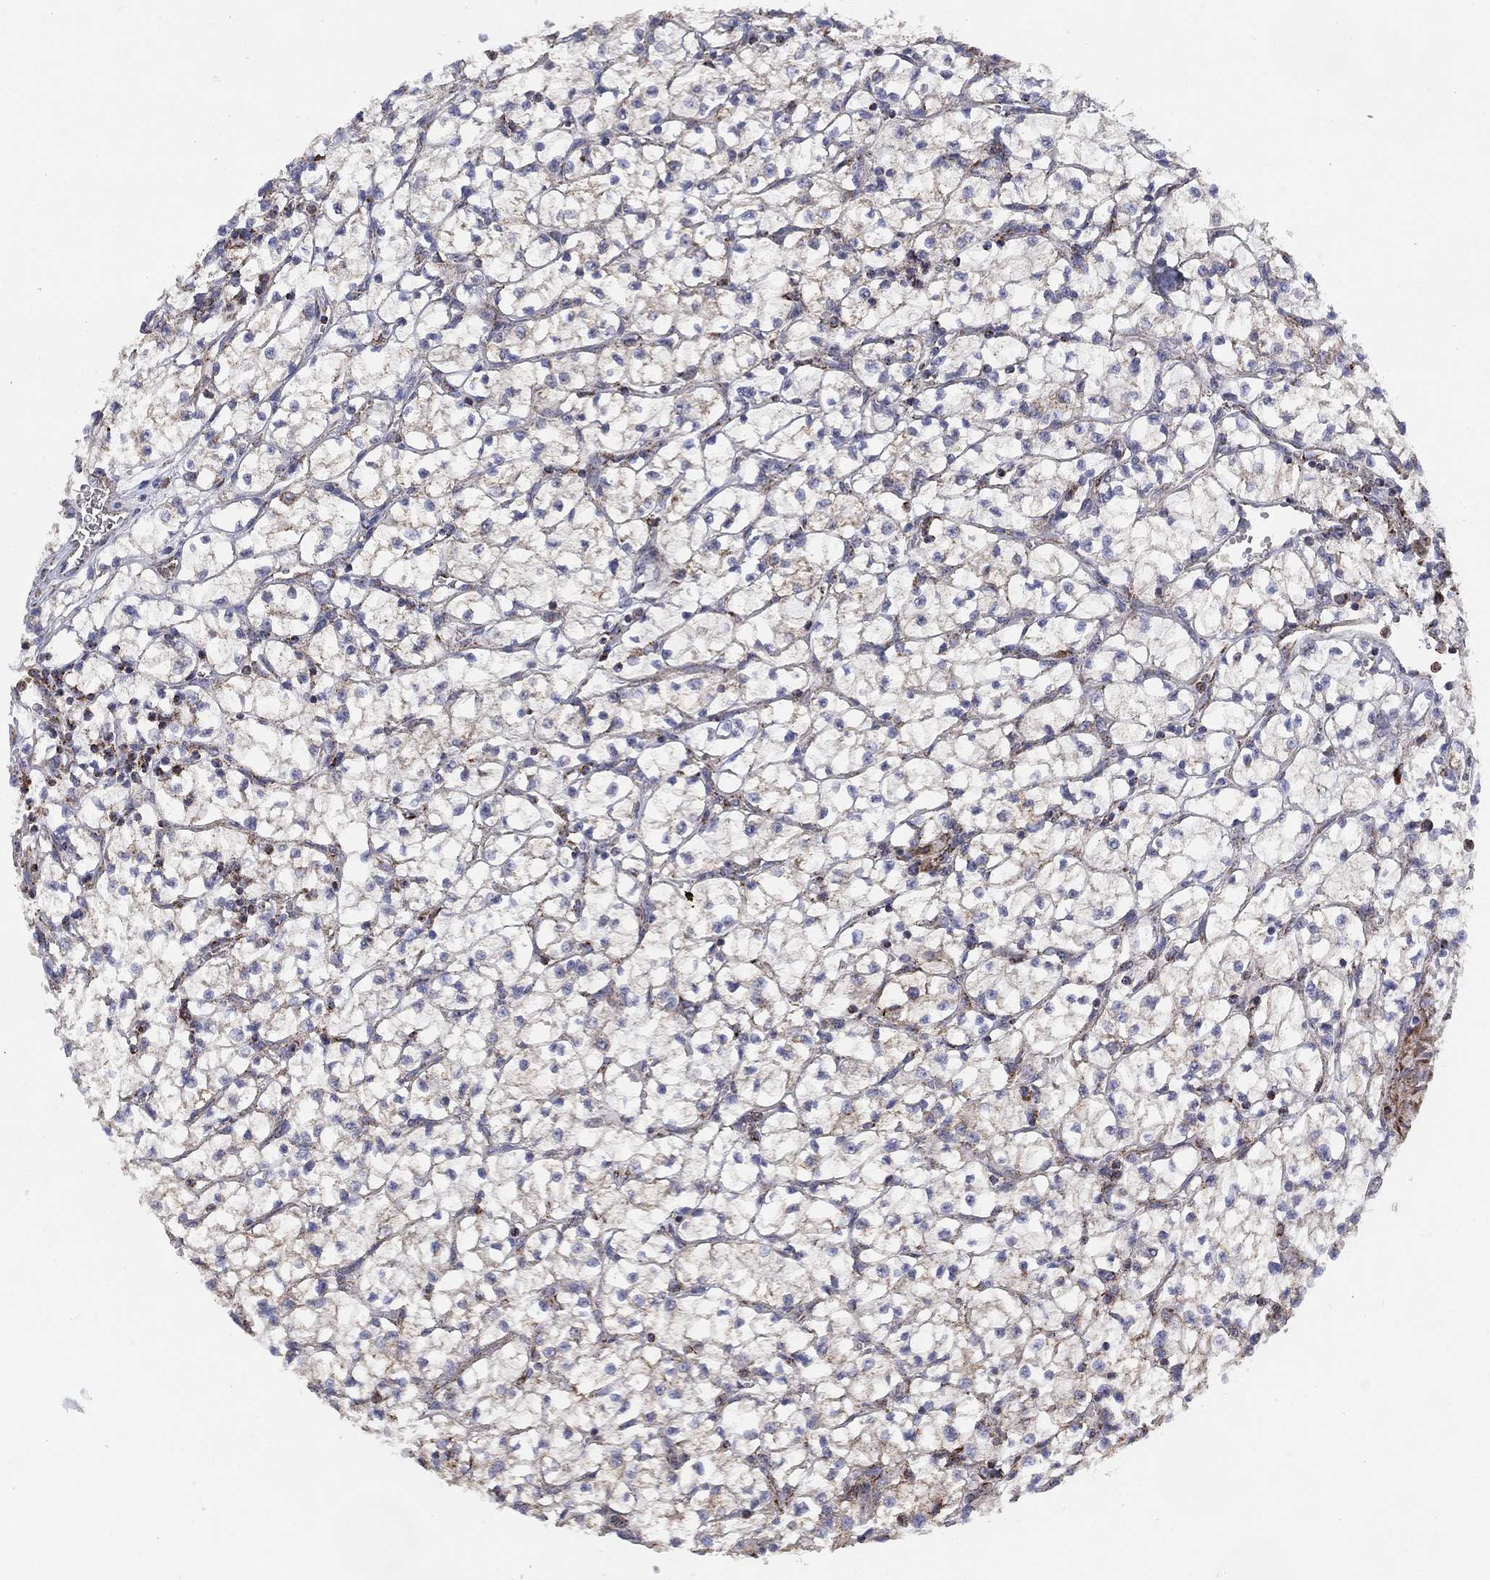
{"staining": {"intensity": "negative", "quantity": "none", "location": "none"}, "tissue": "renal cancer", "cell_type": "Tumor cells", "image_type": "cancer", "snomed": [{"axis": "morphology", "description": "Adenocarcinoma, NOS"}, {"axis": "topography", "description": "Kidney"}], "caption": "Immunohistochemistry of human adenocarcinoma (renal) demonstrates no expression in tumor cells.", "gene": "PPP2R5A", "patient": {"sex": "female", "age": 64}}